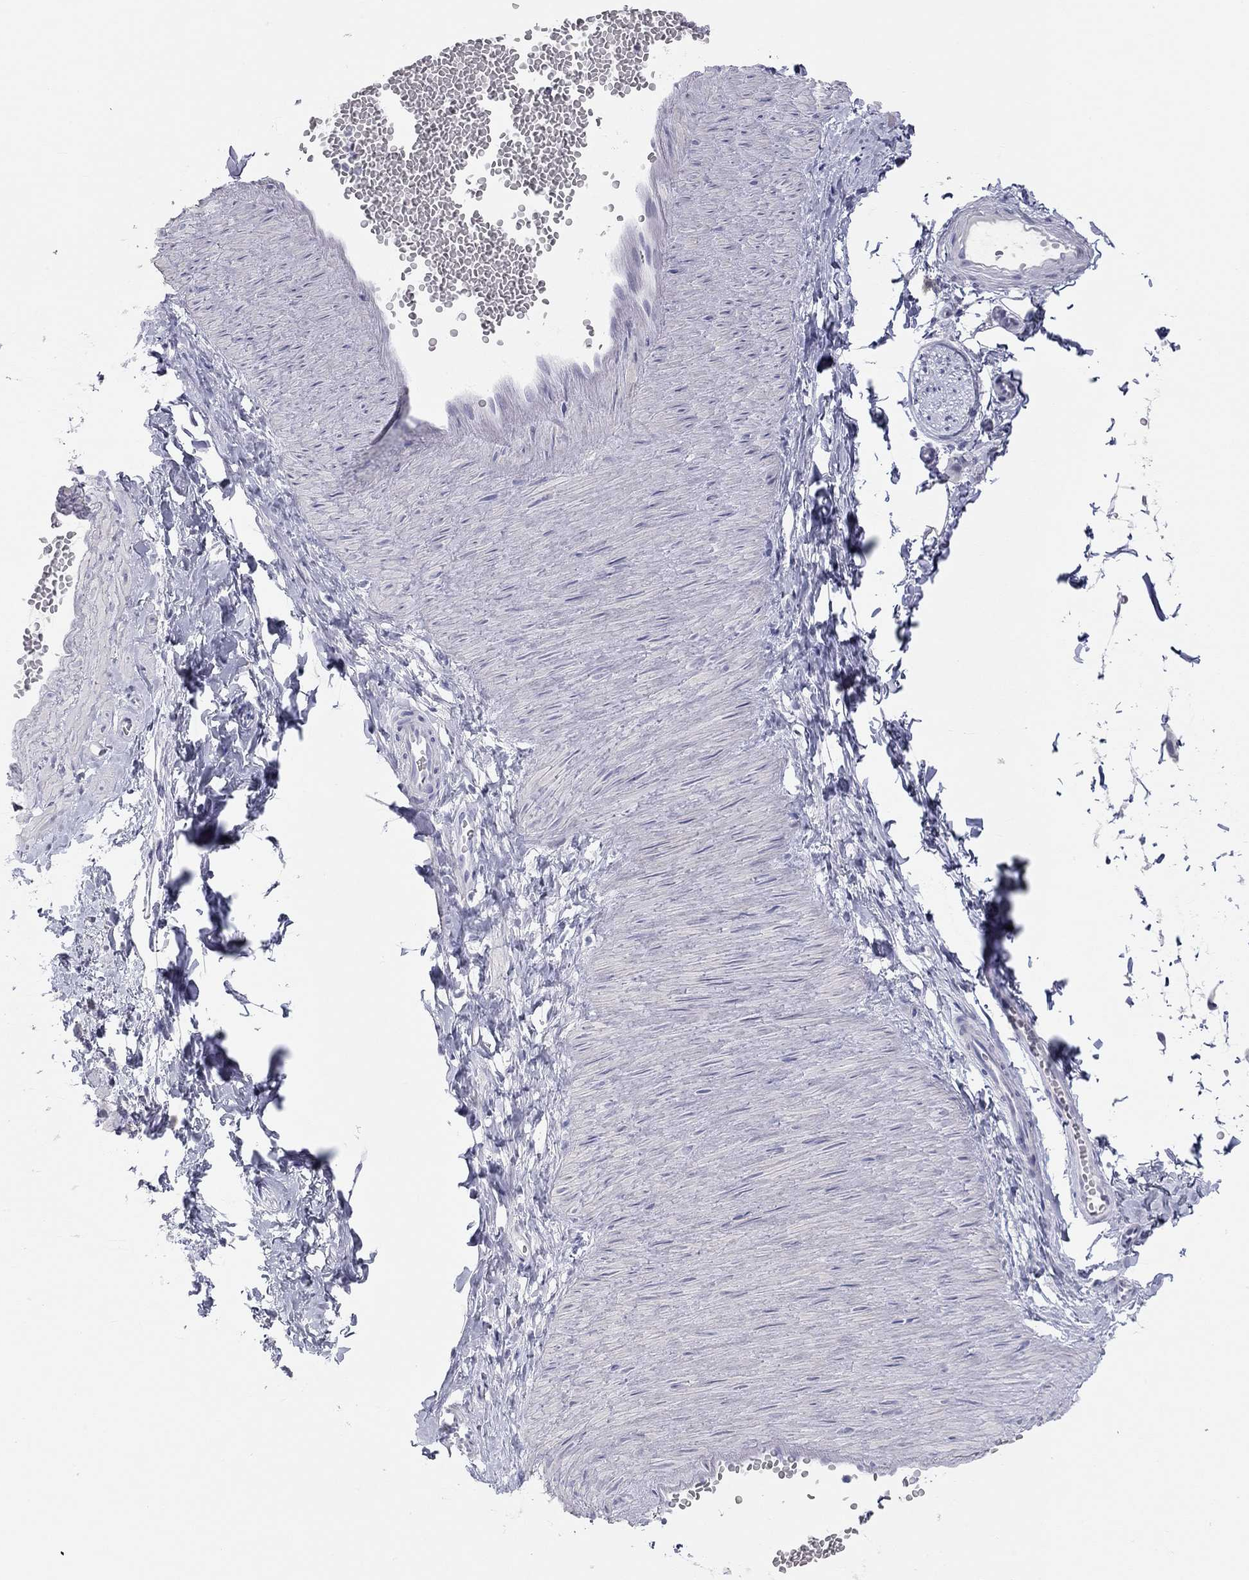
{"staining": {"intensity": "negative", "quantity": "none", "location": "none"}, "tissue": "adipose tissue", "cell_type": "Adipocytes", "image_type": "normal", "snomed": [{"axis": "morphology", "description": "Normal tissue, NOS"}, {"axis": "topography", "description": "Smooth muscle"}, {"axis": "topography", "description": "Peripheral nerve tissue"}], "caption": "DAB (3,3'-diaminobenzidine) immunohistochemical staining of unremarkable adipose tissue reveals no significant positivity in adipocytes.", "gene": "AK8", "patient": {"sex": "male", "age": 22}}